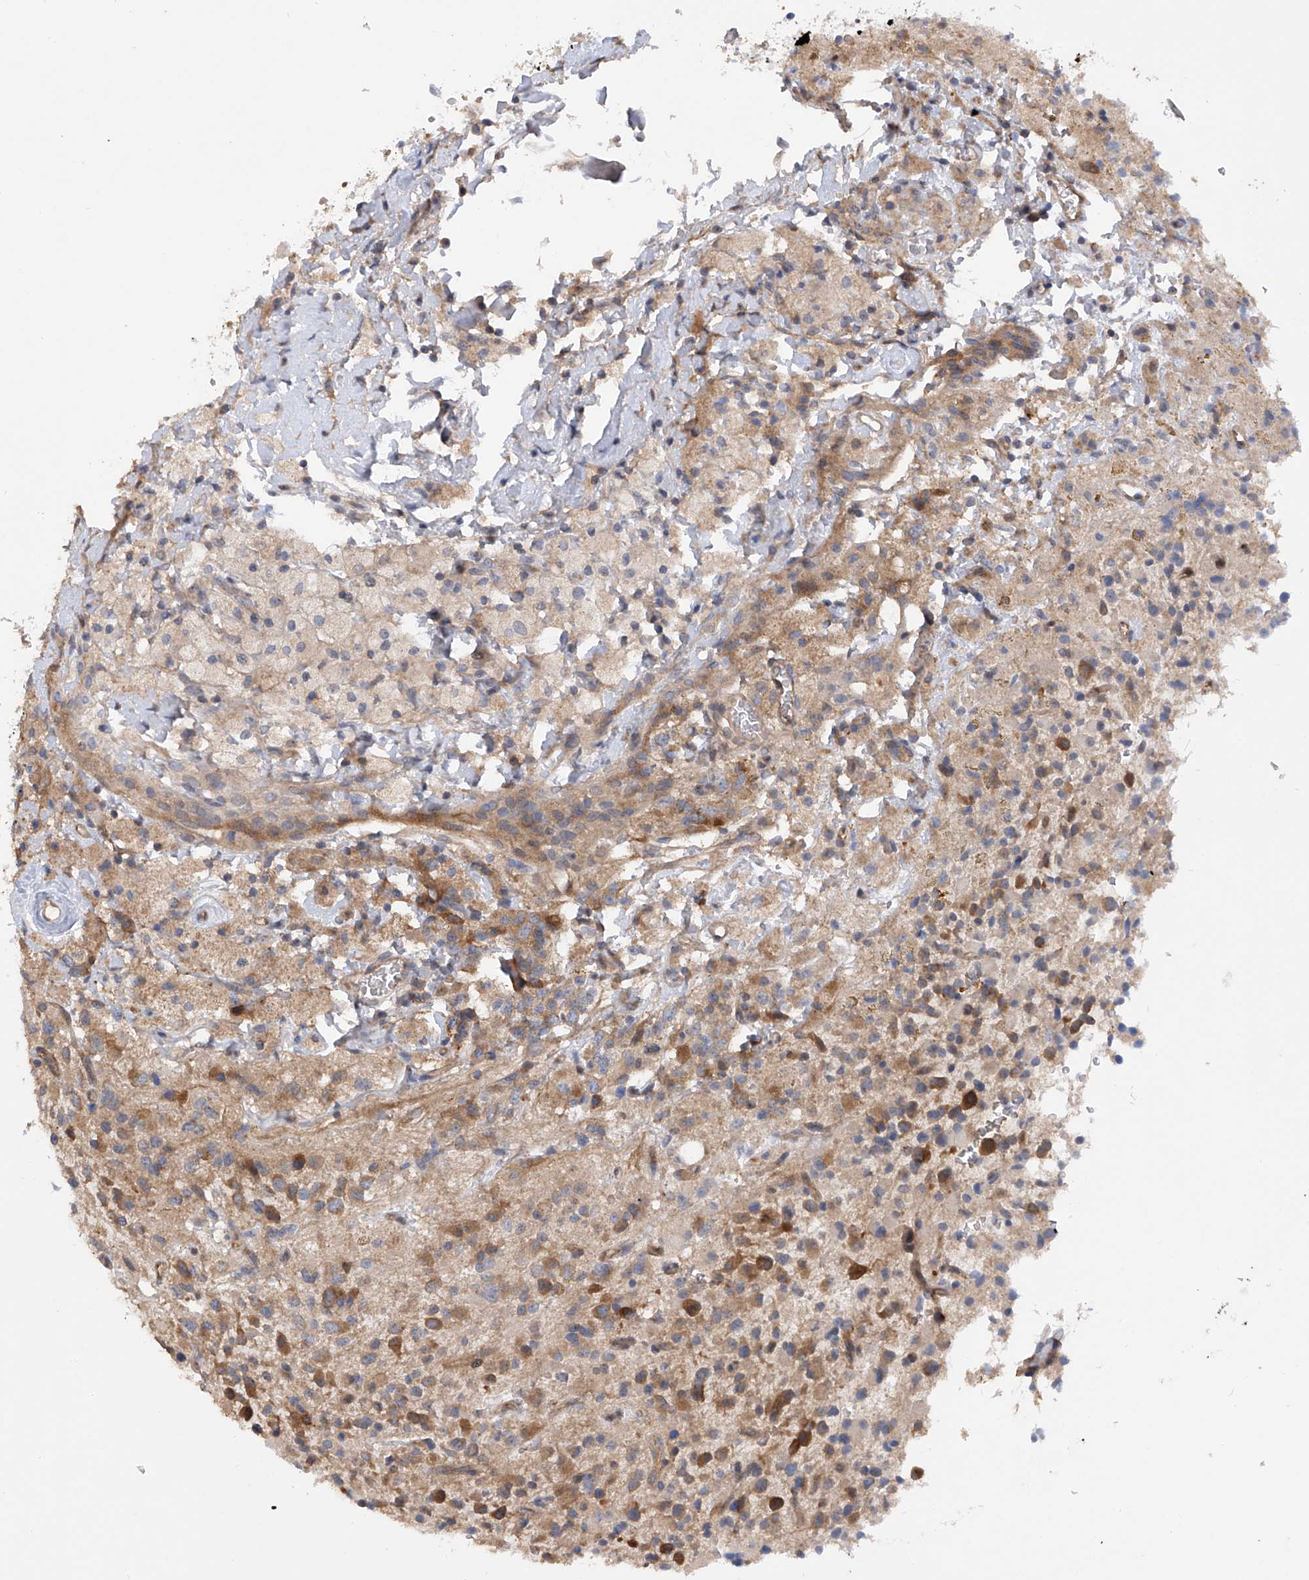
{"staining": {"intensity": "moderate", "quantity": ">75%", "location": "cytoplasmic/membranous"}, "tissue": "glioma", "cell_type": "Tumor cells", "image_type": "cancer", "snomed": [{"axis": "morphology", "description": "Glioma, malignant, High grade"}, {"axis": "topography", "description": "Brain"}], "caption": "A medium amount of moderate cytoplasmic/membranous staining is seen in about >75% of tumor cells in glioma tissue.", "gene": "NUDT17", "patient": {"sex": "male", "age": 34}}